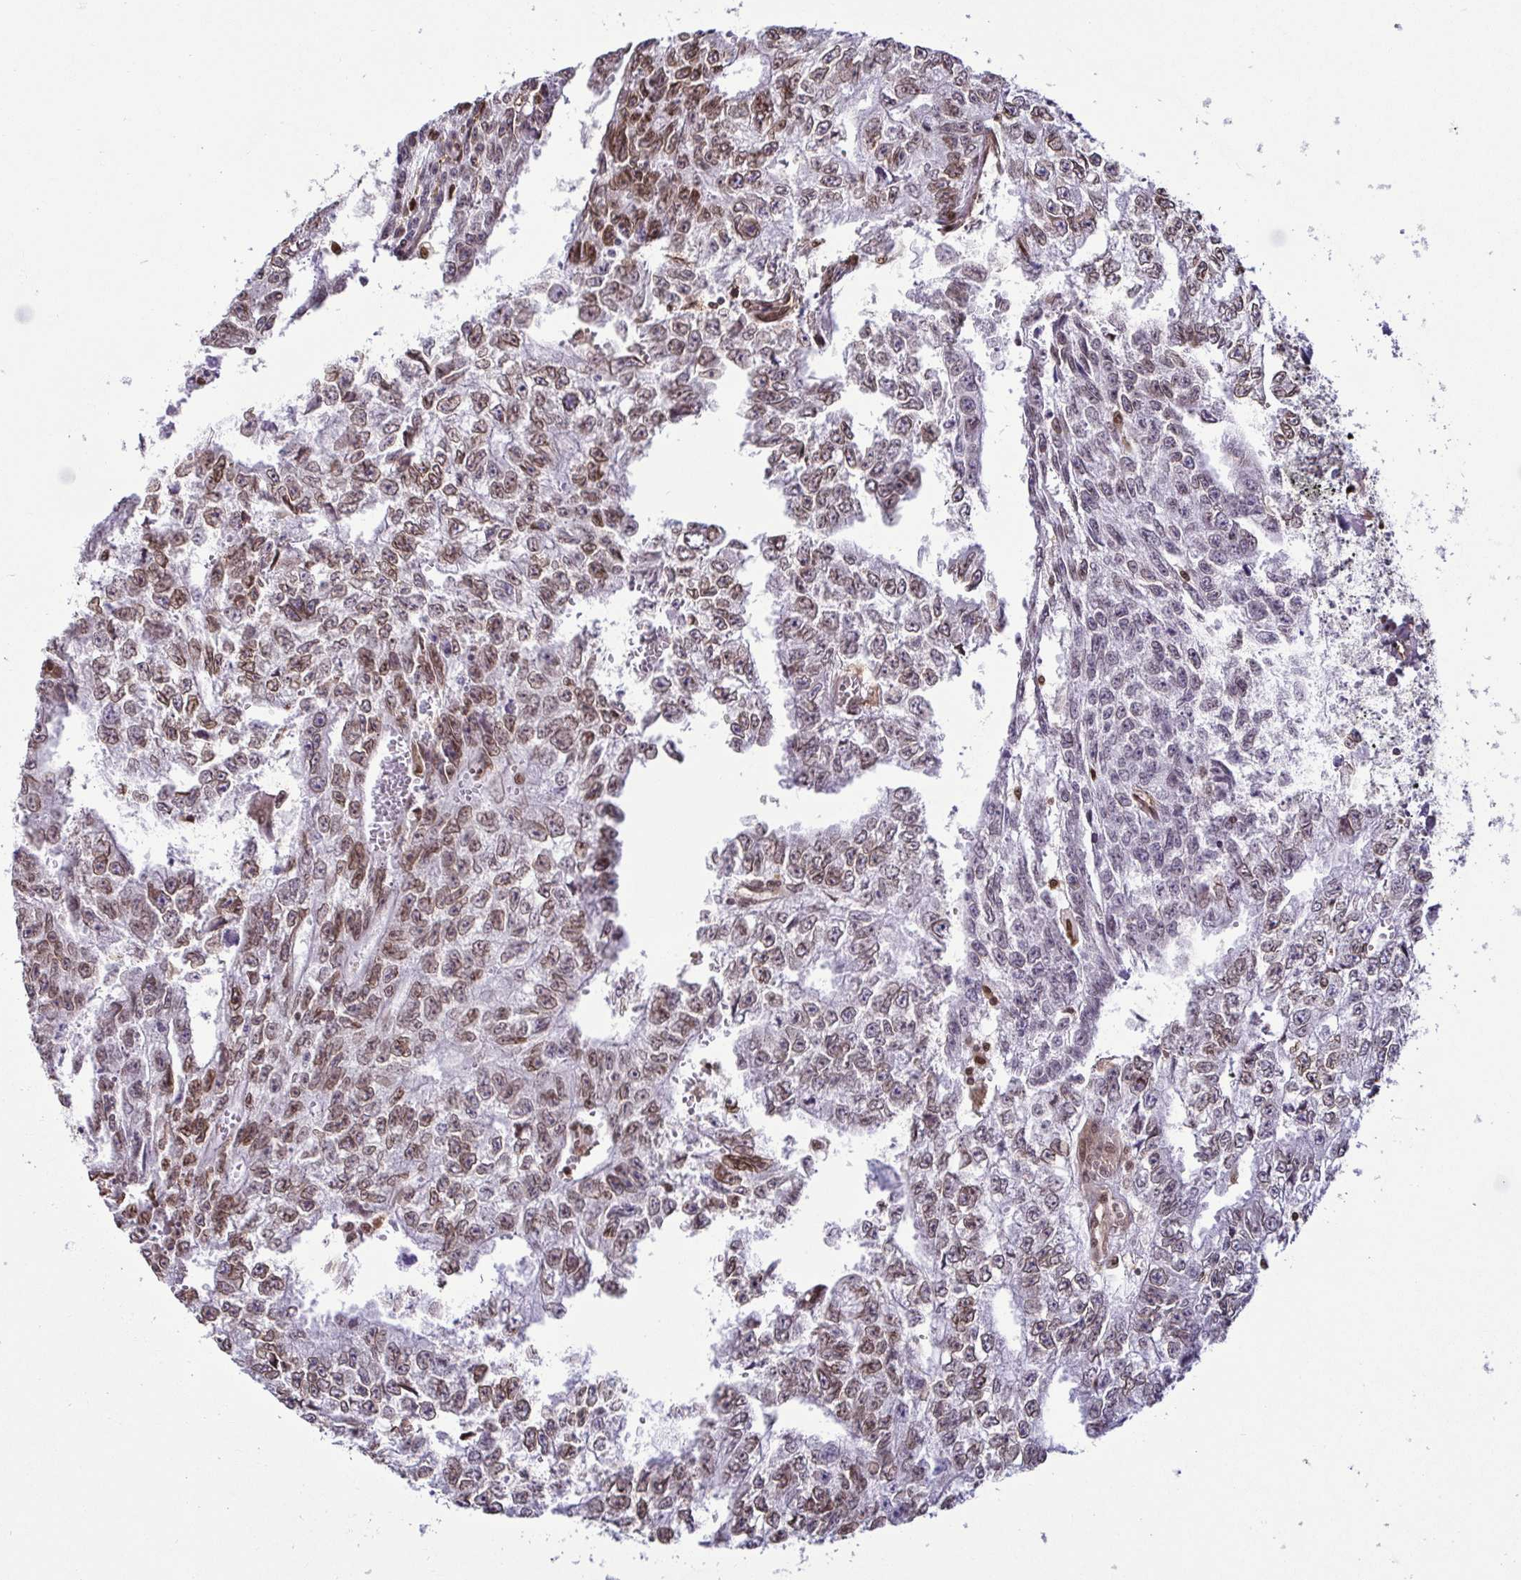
{"staining": {"intensity": "weak", "quantity": "25%-75%", "location": "cytoplasmic/membranous,nuclear"}, "tissue": "testis cancer", "cell_type": "Tumor cells", "image_type": "cancer", "snomed": [{"axis": "morphology", "description": "Carcinoma, Embryonal, NOS"}, {"axis": "morphology", "description": "Teratoma, malignant, NOS"}, {"axis": "topography", "description": "Testis"}], "caption": "Testis cancer tissue displays weak cytoplasmic/membranous and nuclear positivity in approximately 25%-75% of tumor cells, visualized by immunohistochemistry.", "gene": "PSMB9", "patient": {"sex": "male", "age": 24}}